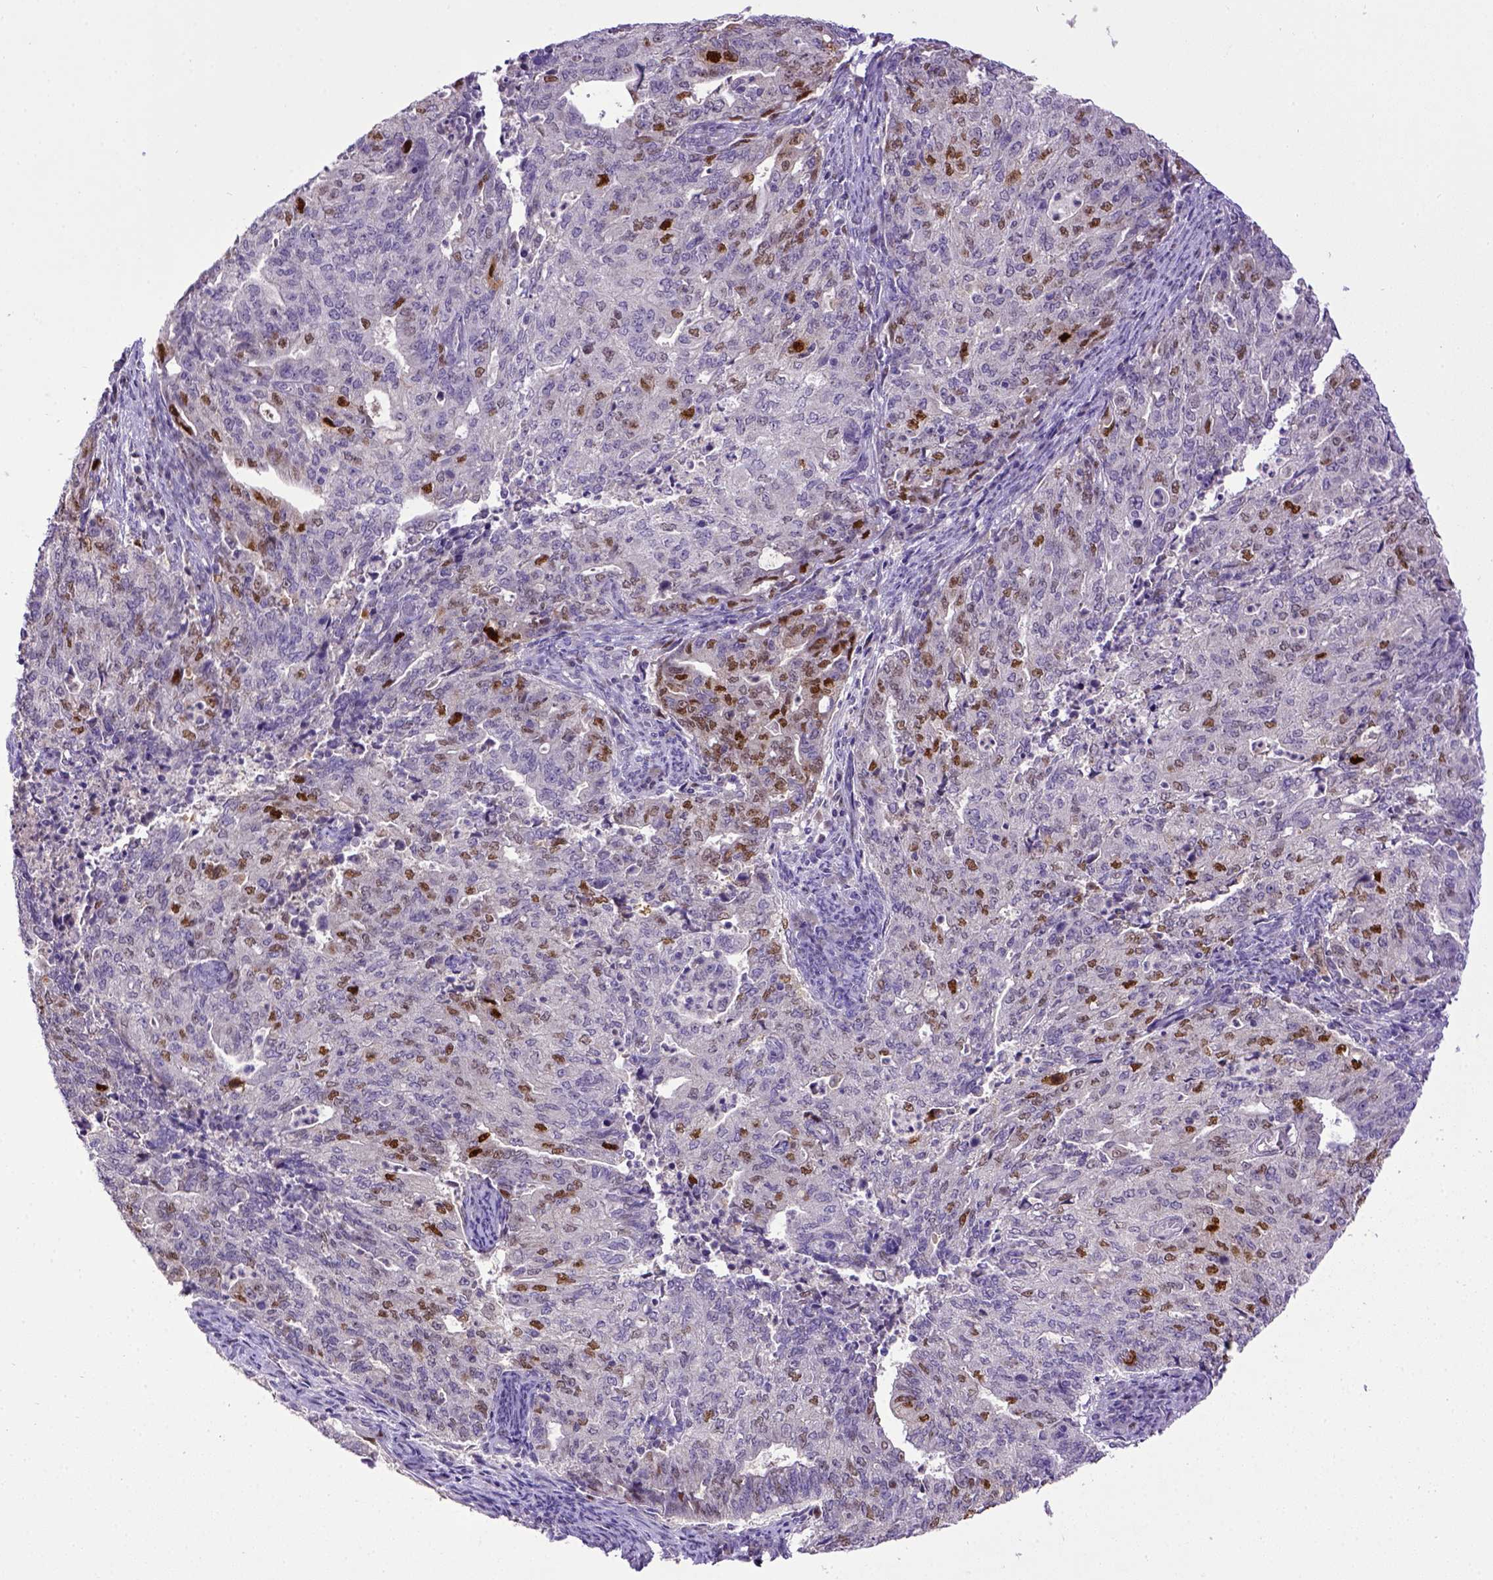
{"staining": {"intensity": "strong", "quantity": "<25%", "location": "nuclear"}, "tissue": "endometrial cancer", "cell_type": "Tumor cells", "image_type": "cancer", "snomed": [{"axis": "morphology", "description": "Adenocarcinoma, NOS"}, {"axis": "topography", "description": "Endometrium"}], "caption": "Immunohistochemical staining of endometrial cancer shows medium levels of strong nuclear protein expression in about <25% of tumor cells.", "gene": "CDKN1A", "patient": {"sex": "female", "age": 82}}